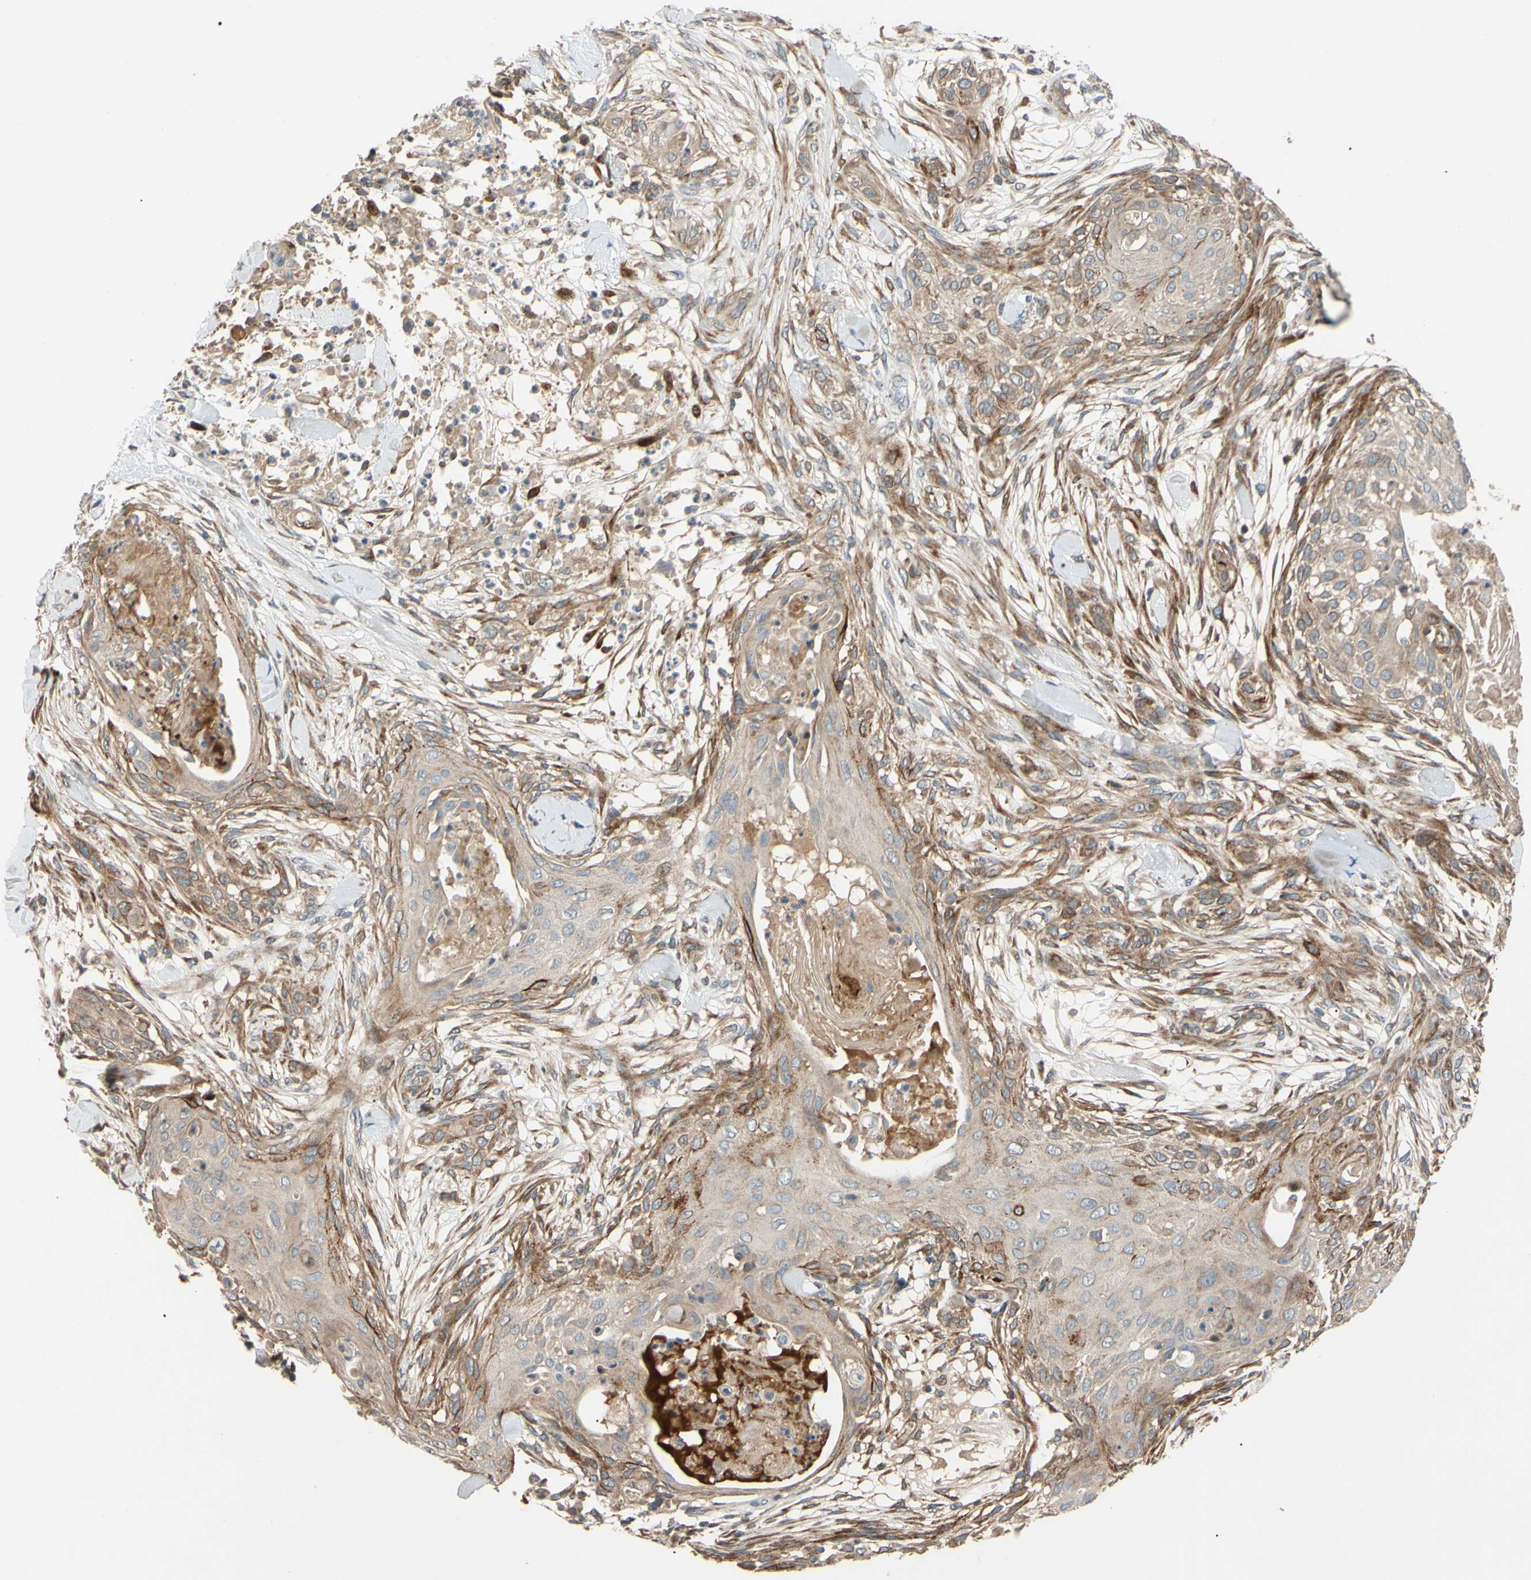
{"staining": {"intensity": "weak", "quantity": ">75%", "location": "cytoplasmic/membranous"}, "tissue": "skin cancer", "cell_type": "Tumor cells", "image_type": "cancer", "snomed": [{"axis": "morphology", "description": "Squamous cell carcinoma, NOS"}, {"axis": "topography", "description": "Skin"}], "caption": "A brown stain shows weak cytoplasmic/membranous expression of a protein in skin squamous cell carcinoma tumor cells. The staining is performed using DAB brown chromogen to label protein expression. The nuclei are counter-stained blue using hematoxylin.", "gene": "SPTLC1", "patient": {"sex": "female", "age": 59}}